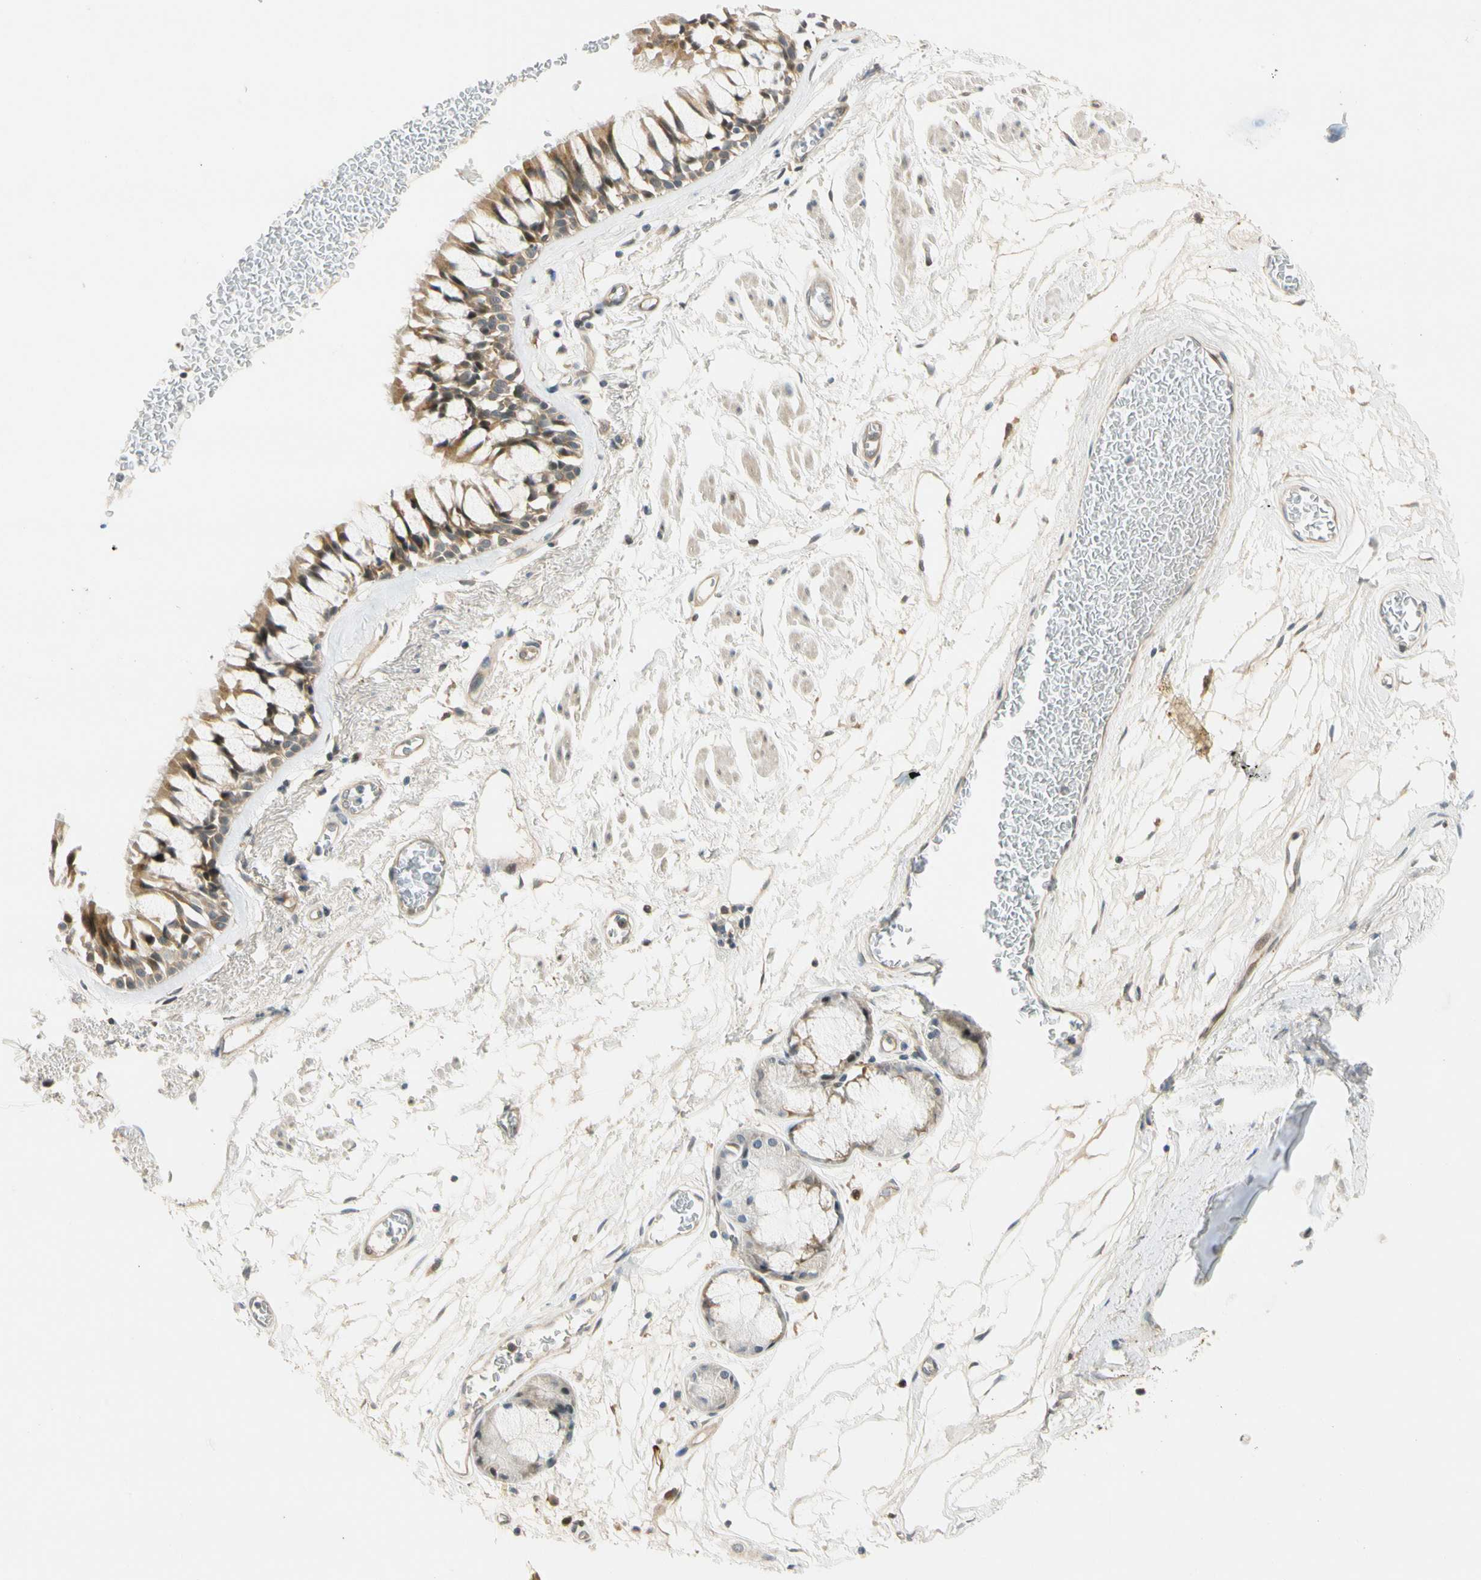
{"staining": {"intensity": "weak", "quantity": ">75%", "location": "cytoplasmic/membranous,nuclear"}, "tissue": "bronchus", "cell_type": "Respiratory epithelial cells", "image_type": "normal", "snomed": [{"axis": "morphology", "description": "Normal tissue, NOS"}, {"axis": "topography", "description": "Bronchus"}], "caption": "Immunohistochemistry of unremarkable human bronchus exhibits low levels of weak cytoplasmic/membranous,nuclear expression in about >75% of respiratory epithelial cells. (DAB = brown stain, brightfield microscopy at high magnification).", "gene": "GATD1", "patient": {"sex": "male", "age": 66}}